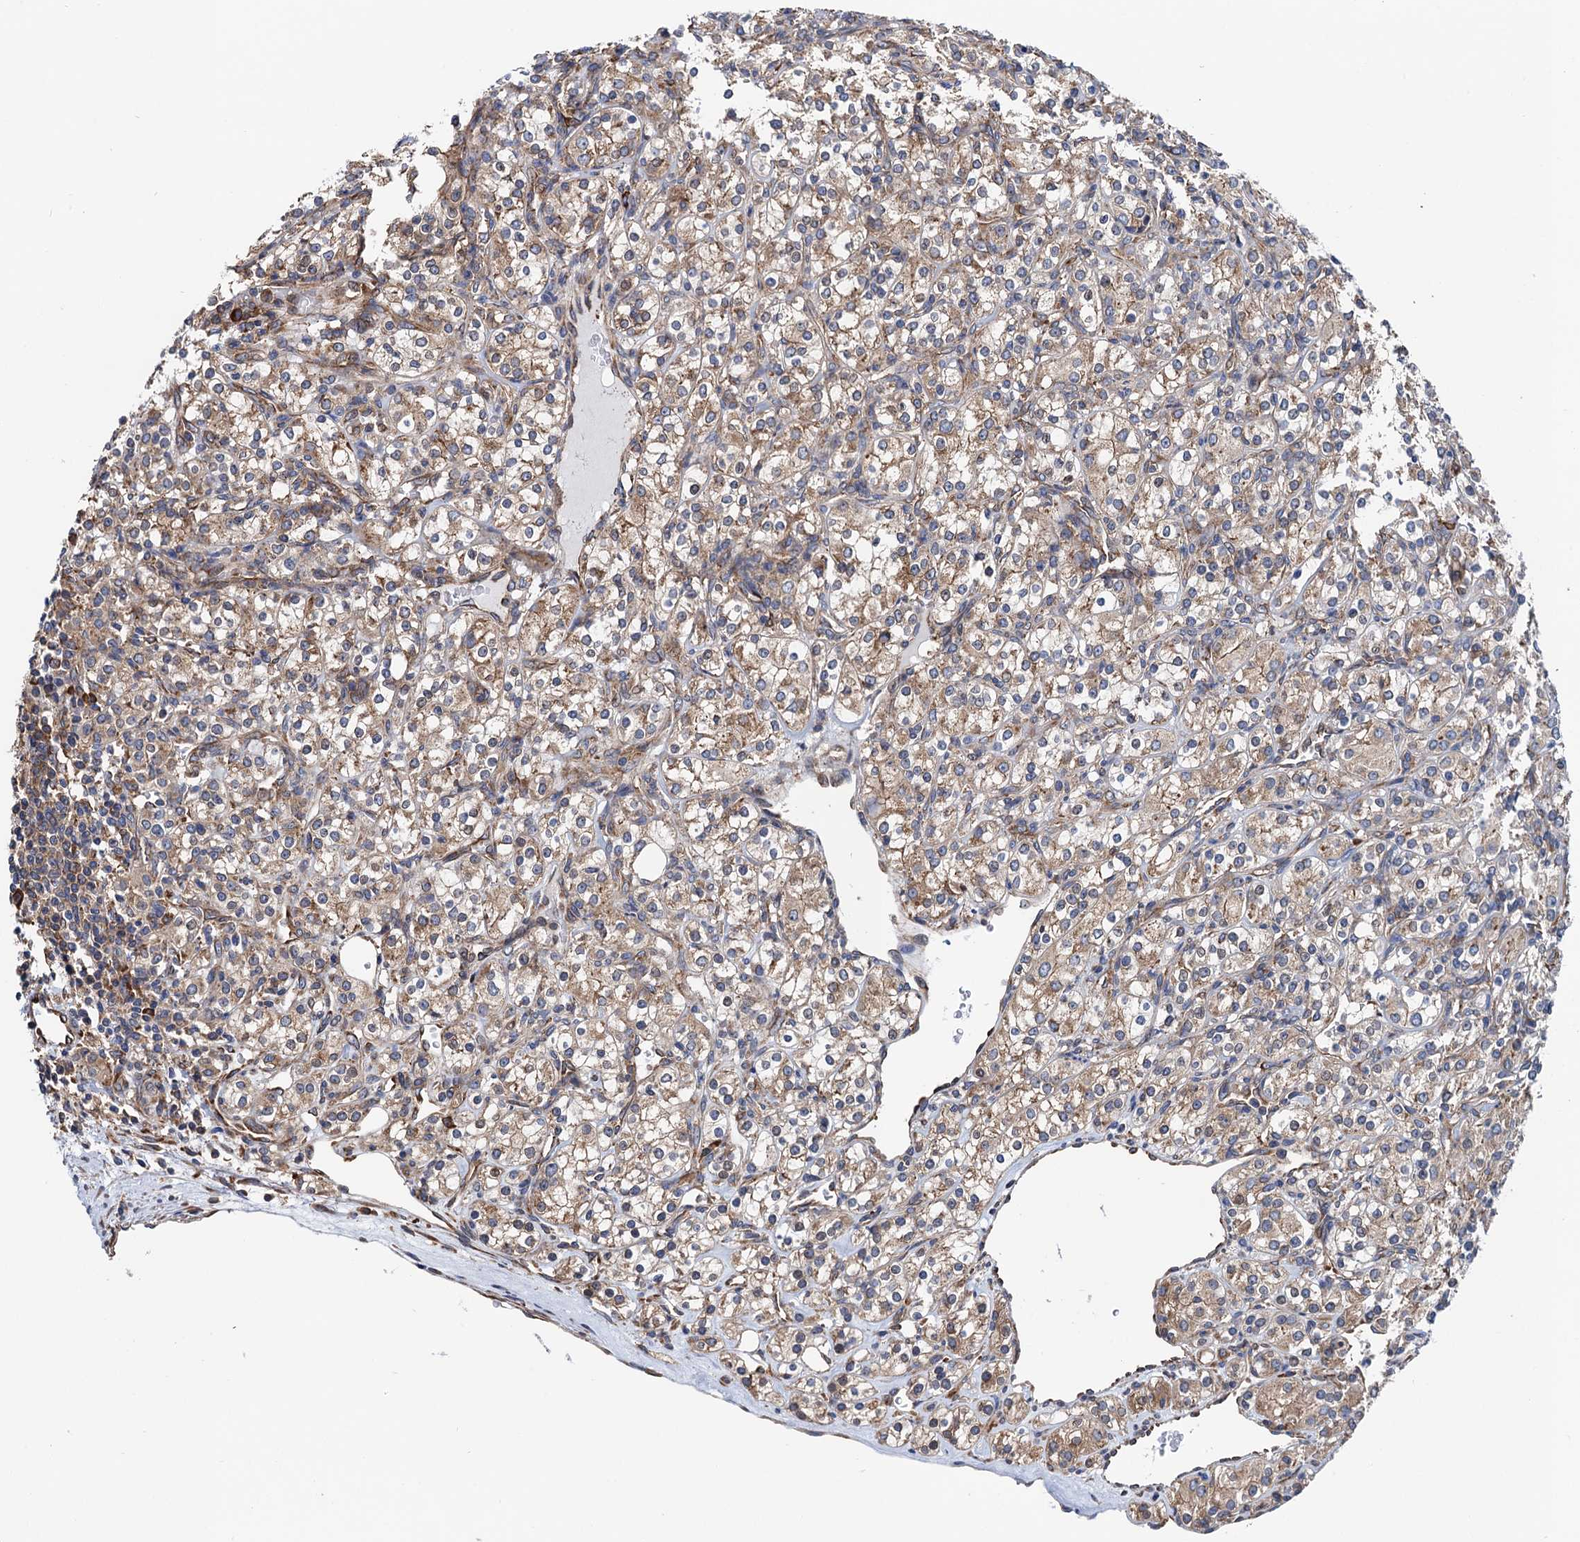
{"staining": {"intensity": "moderate", "quantity": "25%-75%", "location": "cytoplasmic/membranous"}, "tissue": "renal cancer", "cell_type": "Tumor cells", "image_type": "cancer", "snomed": [{"axis": "morphology", "description": "Adenocarcinoma, NOS"}, {"axis": "topography", "description": "Kidney"}], "caption": "High-power microscopy captured an IHC image of adenocarcinoma (renal), revealing moderate cytoplasmic/membranous positivity in approximately 25%-75% of tumor cells.", "gene": "SLC12A7", "patient": {"sex": "male", "age": 77}}